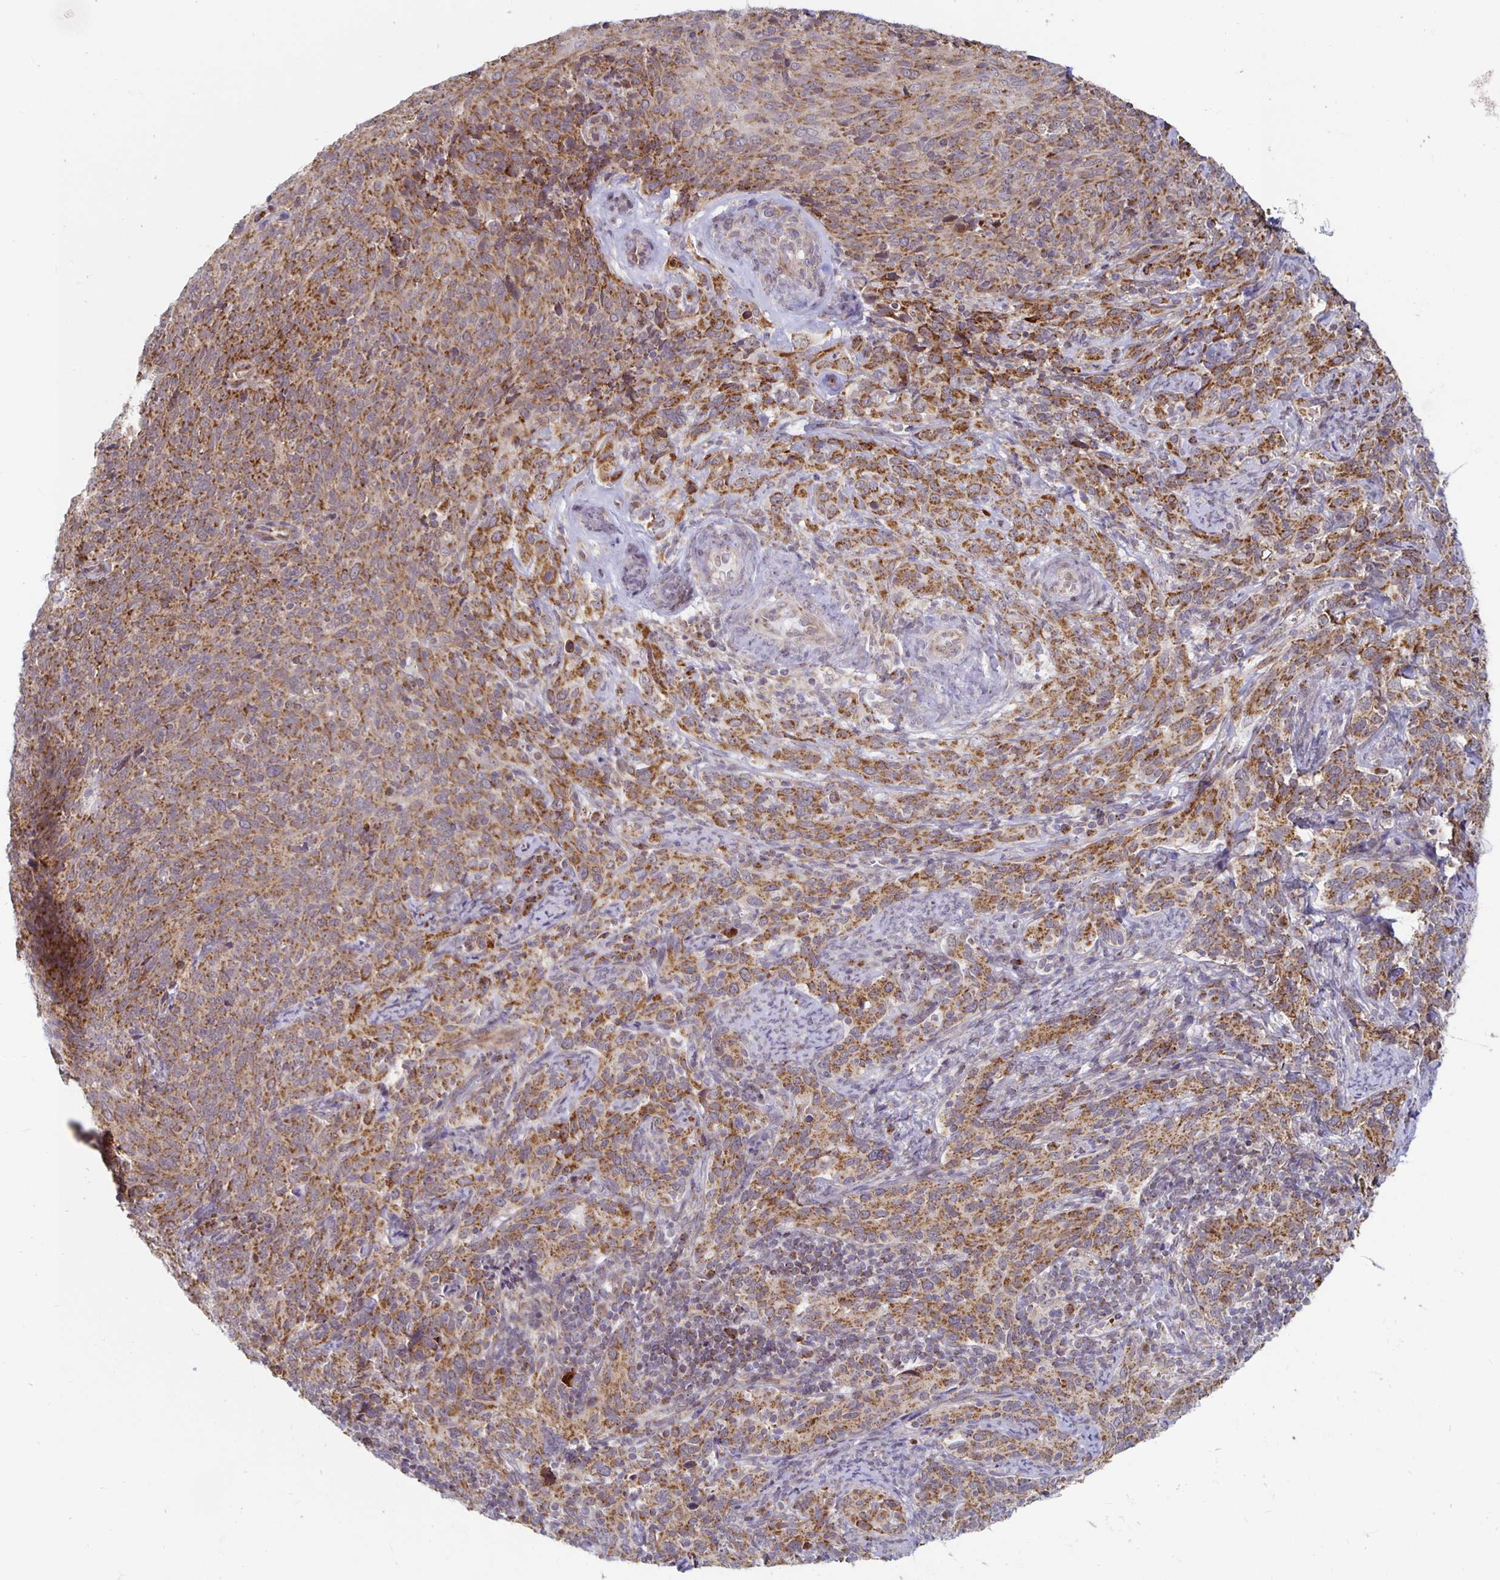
{"staining": {"intensity": "strong", "quantity": ">75%", "location": "cytoplasmic/membranous"}, "tissue": "cervical cancer", "cell_type": "Tumor cells", "image_type": "cancer", "snomed": [{"axis": "morphology", "description": "Squamous cell carcinoma, NOS"}, {"axis": "topography", "description": "Cervix"}], "caption": "High-magnification brightfield microscopy of squamous cell carcinoma (cervical) stained with DAB (brown) and counterstained with hematoxylin (blue). tumor cells exhibit strong cytoplasmic/membranous staining is seen in approximately>75% of cells. (DAB (3,3'-diaminobenzidine) = brown stain, brightfield microscopy at high magnification).", "gene": "MRPL28", "patient": {"sex": "female", "age": 51}}